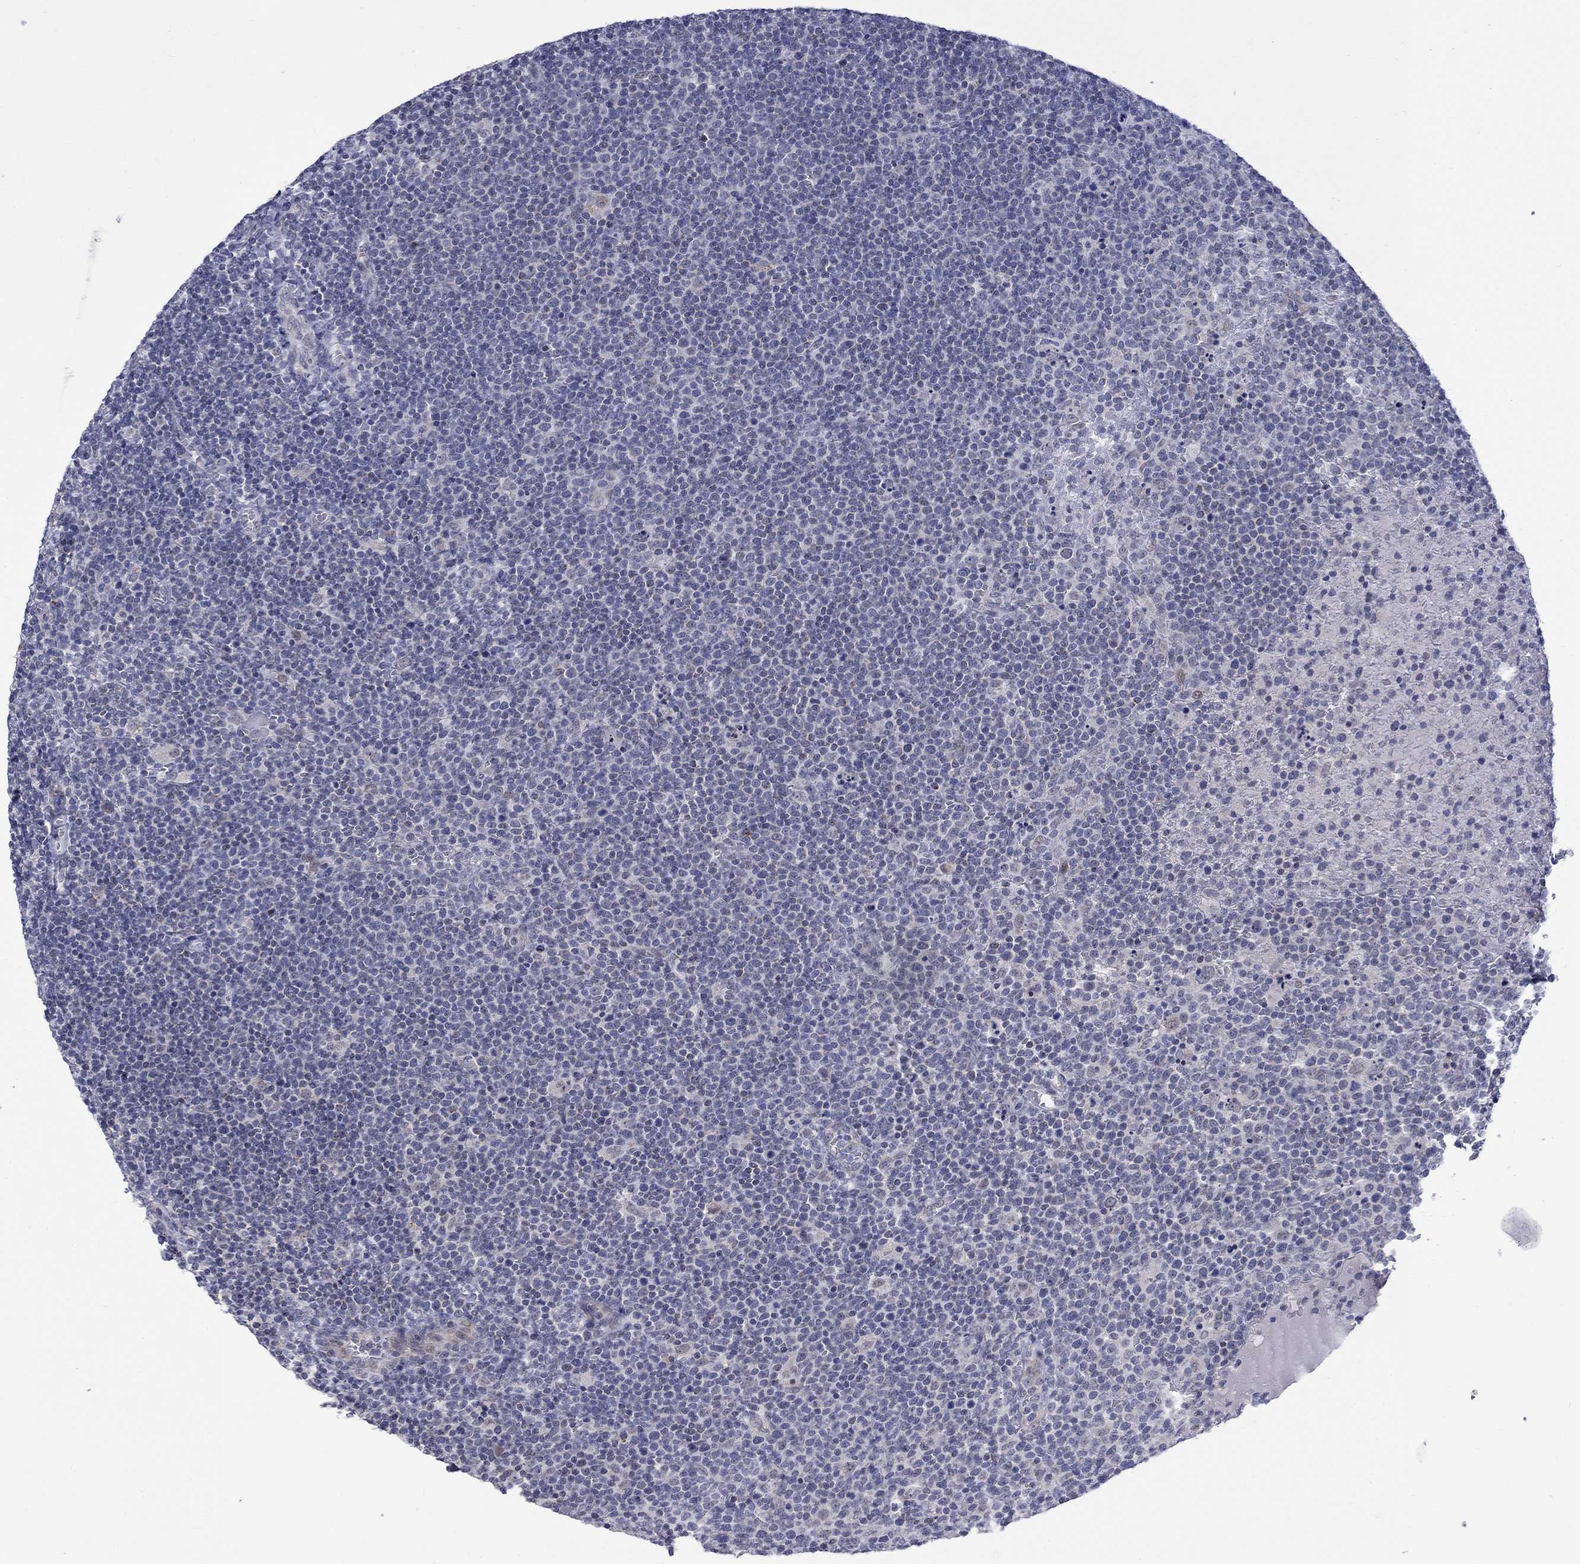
{"staining": {"intensity": "negative", "quantity": "none", "location": "none"}, "tissue": "lymphoma", "cell_type": "Tumor cells", "image_type": "cancer", "snomed": [{"axis": "morphology", "description": "Malignant lymphoma, non-Hodgkin's type, High grade"}, {"axis": "topography", "description": "Lymph node"}], "caption": "Immunohistochemistry (IHC) micrograph of human malignant lymphoma, non-Hodgkin's type (high-grade) stained for a protein (brown), which shows no expression in tumor cells.", "gene": "KCNJ16", "patient": {"sex": "male", "age": 61}}